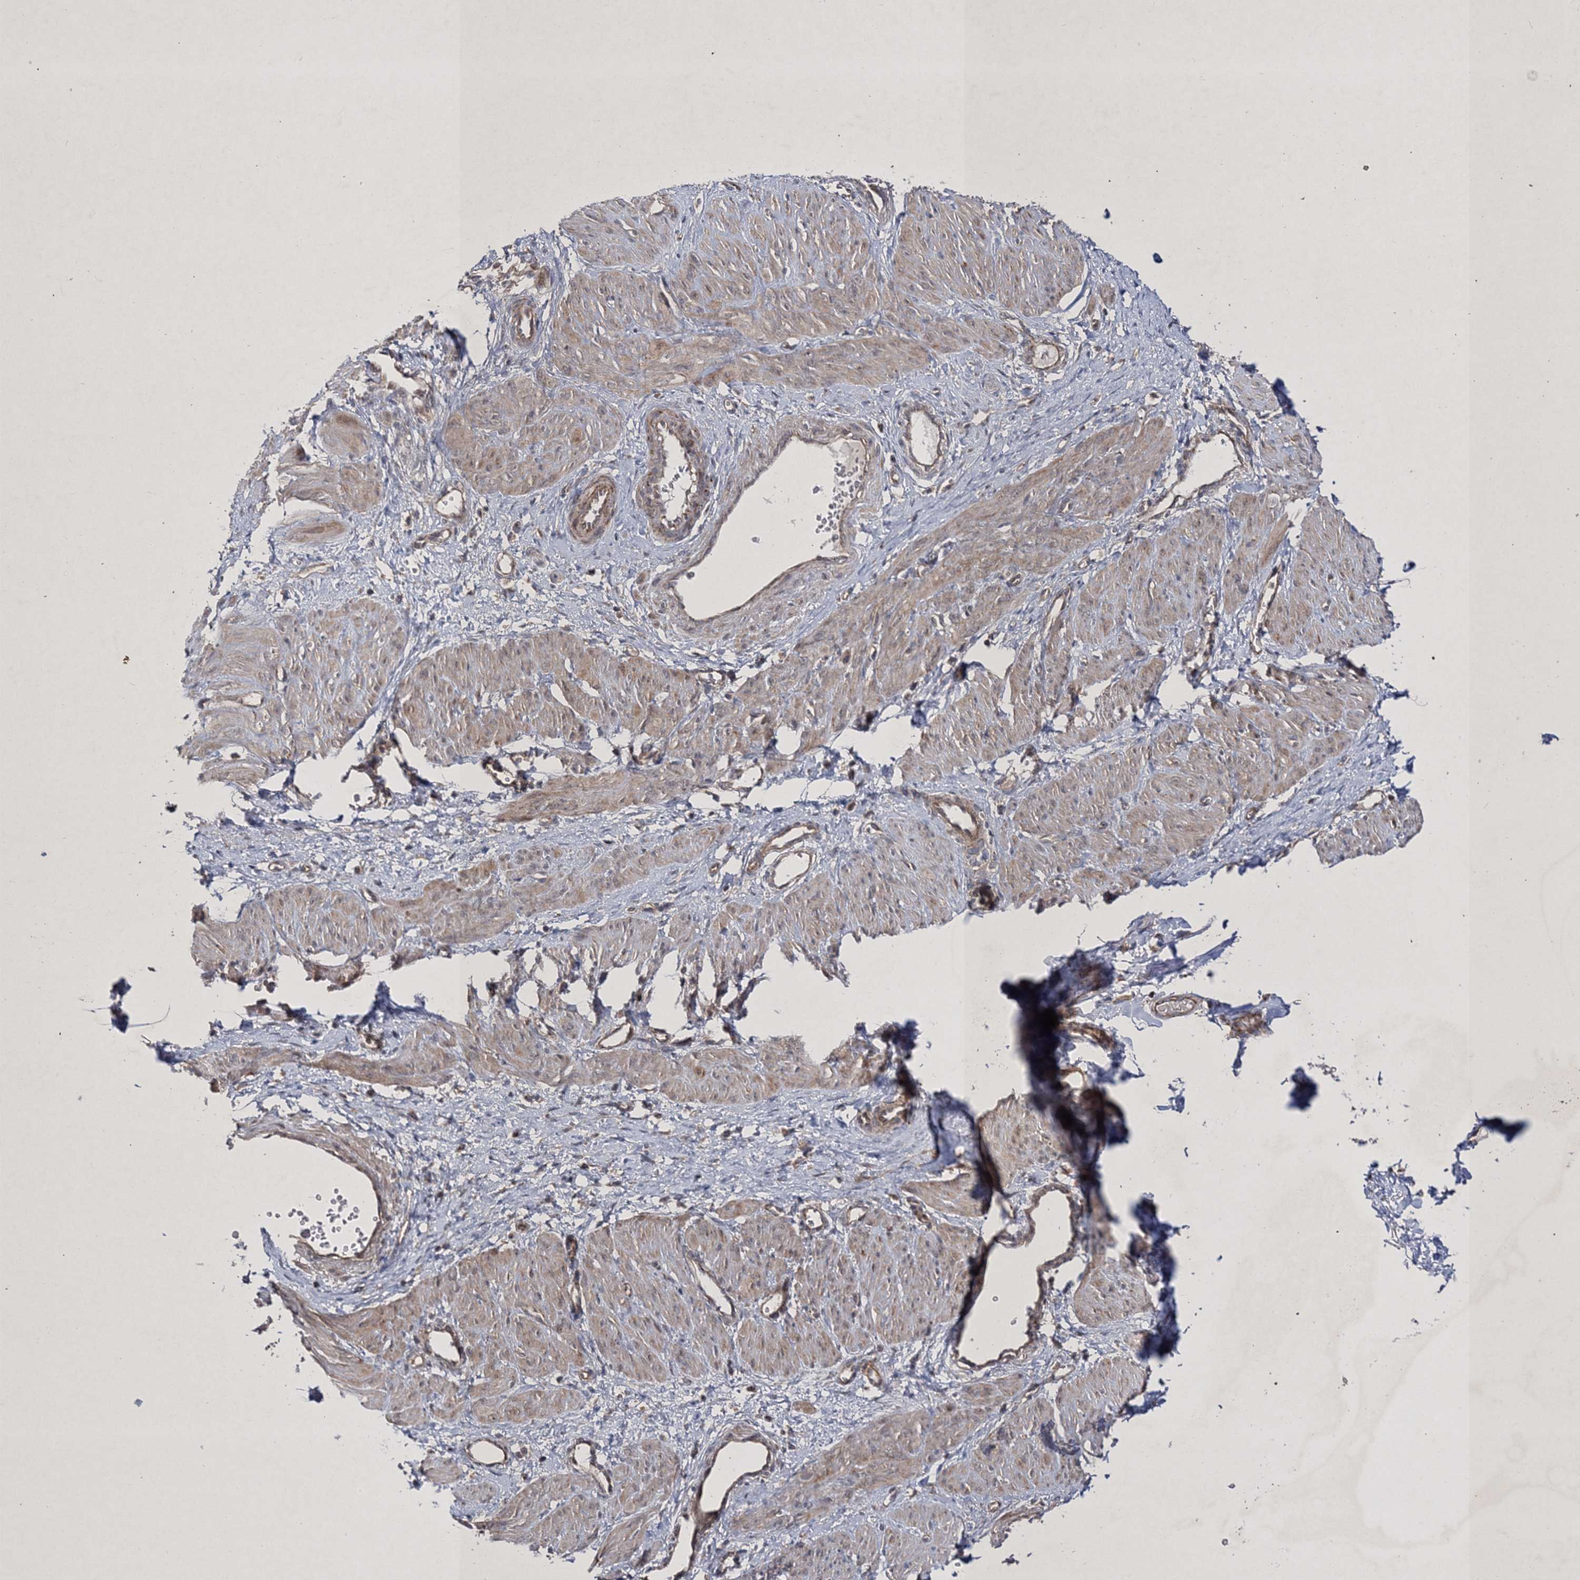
{"staining": {"intensity": "weak", "quantity": "<25%", "location": "cytoplasmic/membranous"}, "tissue": "smooth muscle", "cell_type": "Smooth muscle cells", "image_type": "normal", "snomed": [{"axis": "morphology", "description": "Normal tissue, NOS"}, {"axis": "topography", "description": "Endometrium"}], "caption": "A histopathology image of smooth muscle stained for a protein shows no brown staining in smooth muscle cells.", "gene": "SCRN3", "patient": {"sex": "female", "age": 33}}